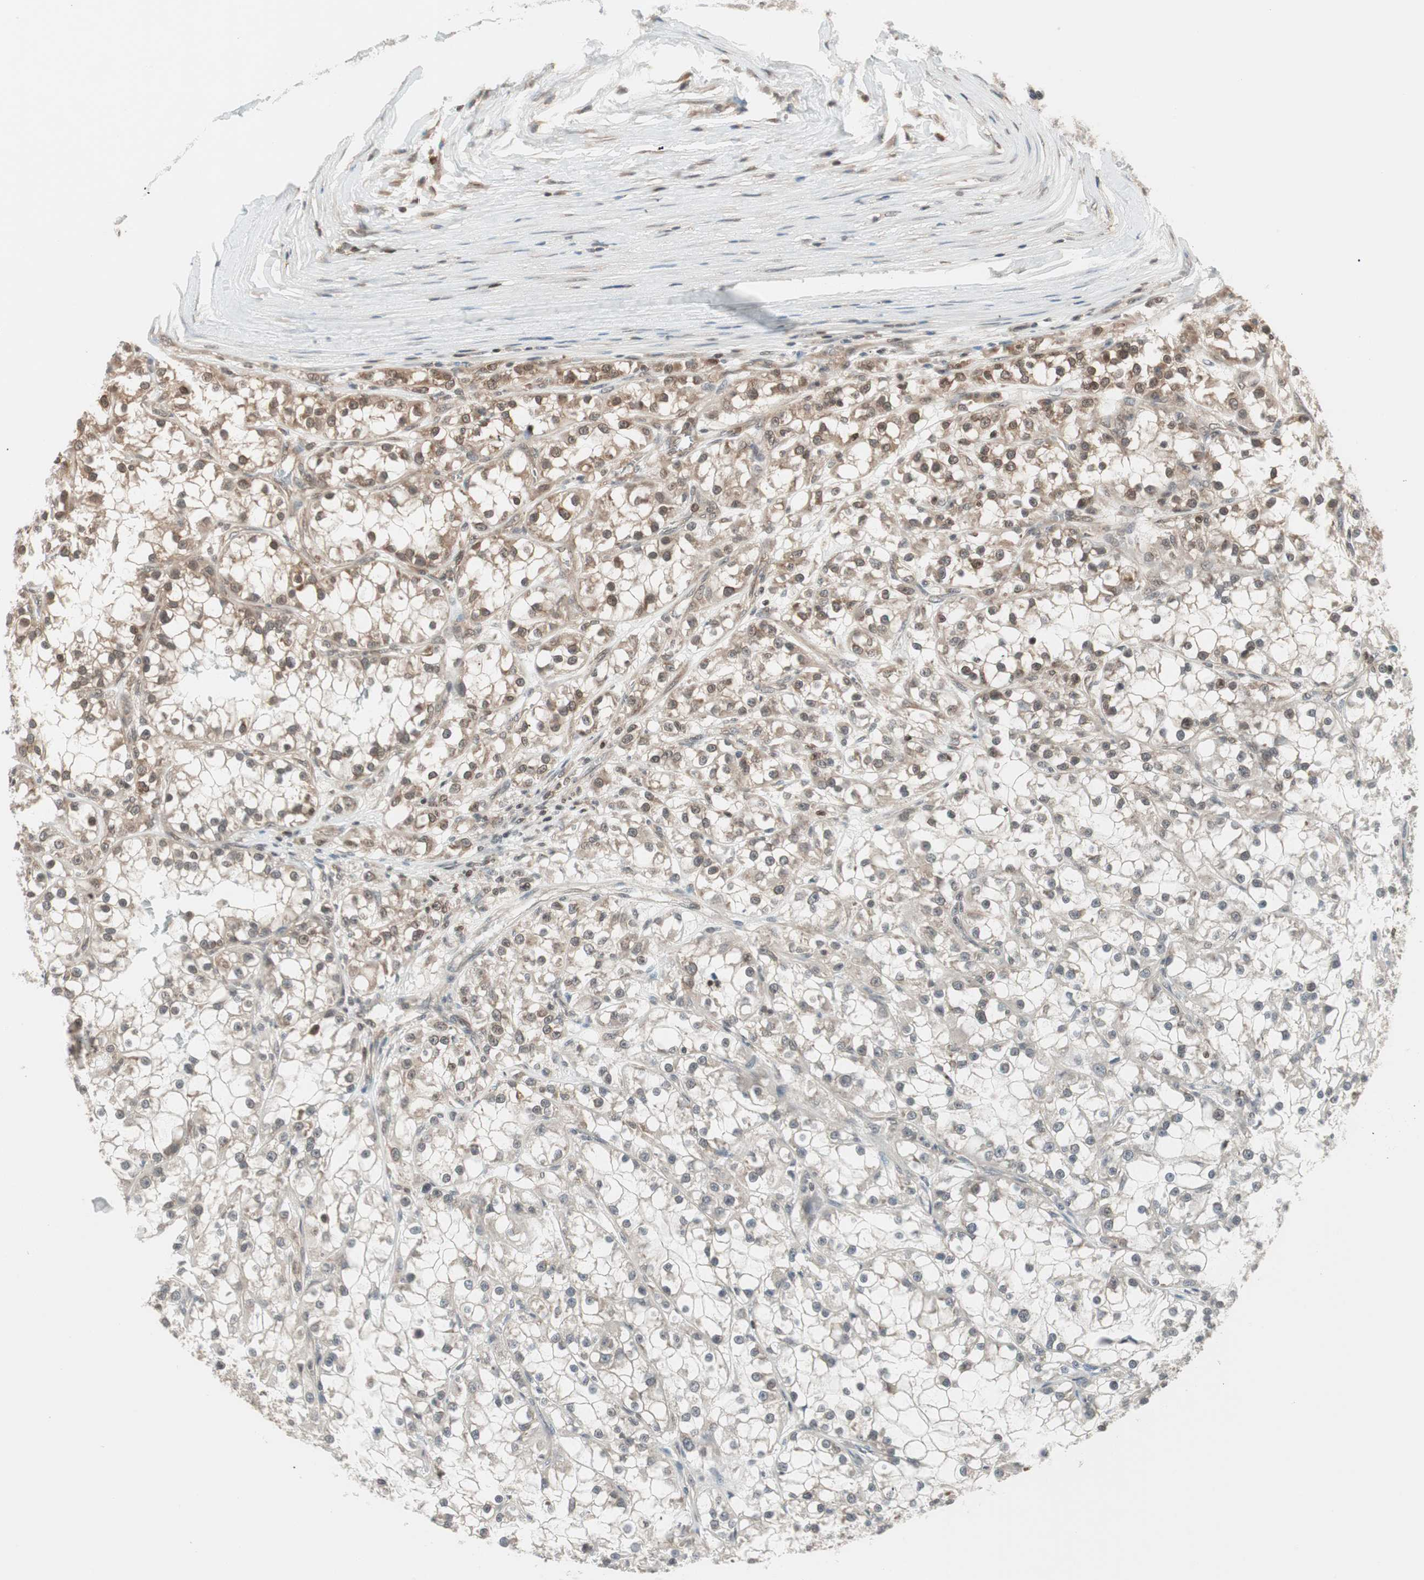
{"staining": {"intensity": "weak", "quantity": "25%-75%", "location": "cytoplasmic/membranous"}, "tissue": "renal cancer", "cell_type": "Tumor cells", "image_type": "cancer", "snomed": [{"axis": "morphology", "description": "Adenocarcinoma, NOS"}, {"axis": "topography", "description": "Kidney"}], "caption": "Human renal adenocarcinoma stained with a brown dye demonstrates weak cytoplasmic/membranous positive expression in approximately 25%-75% of tumor cells.", "gene": "UBE2I", "patient": {"sex": "female", "age": 52}}